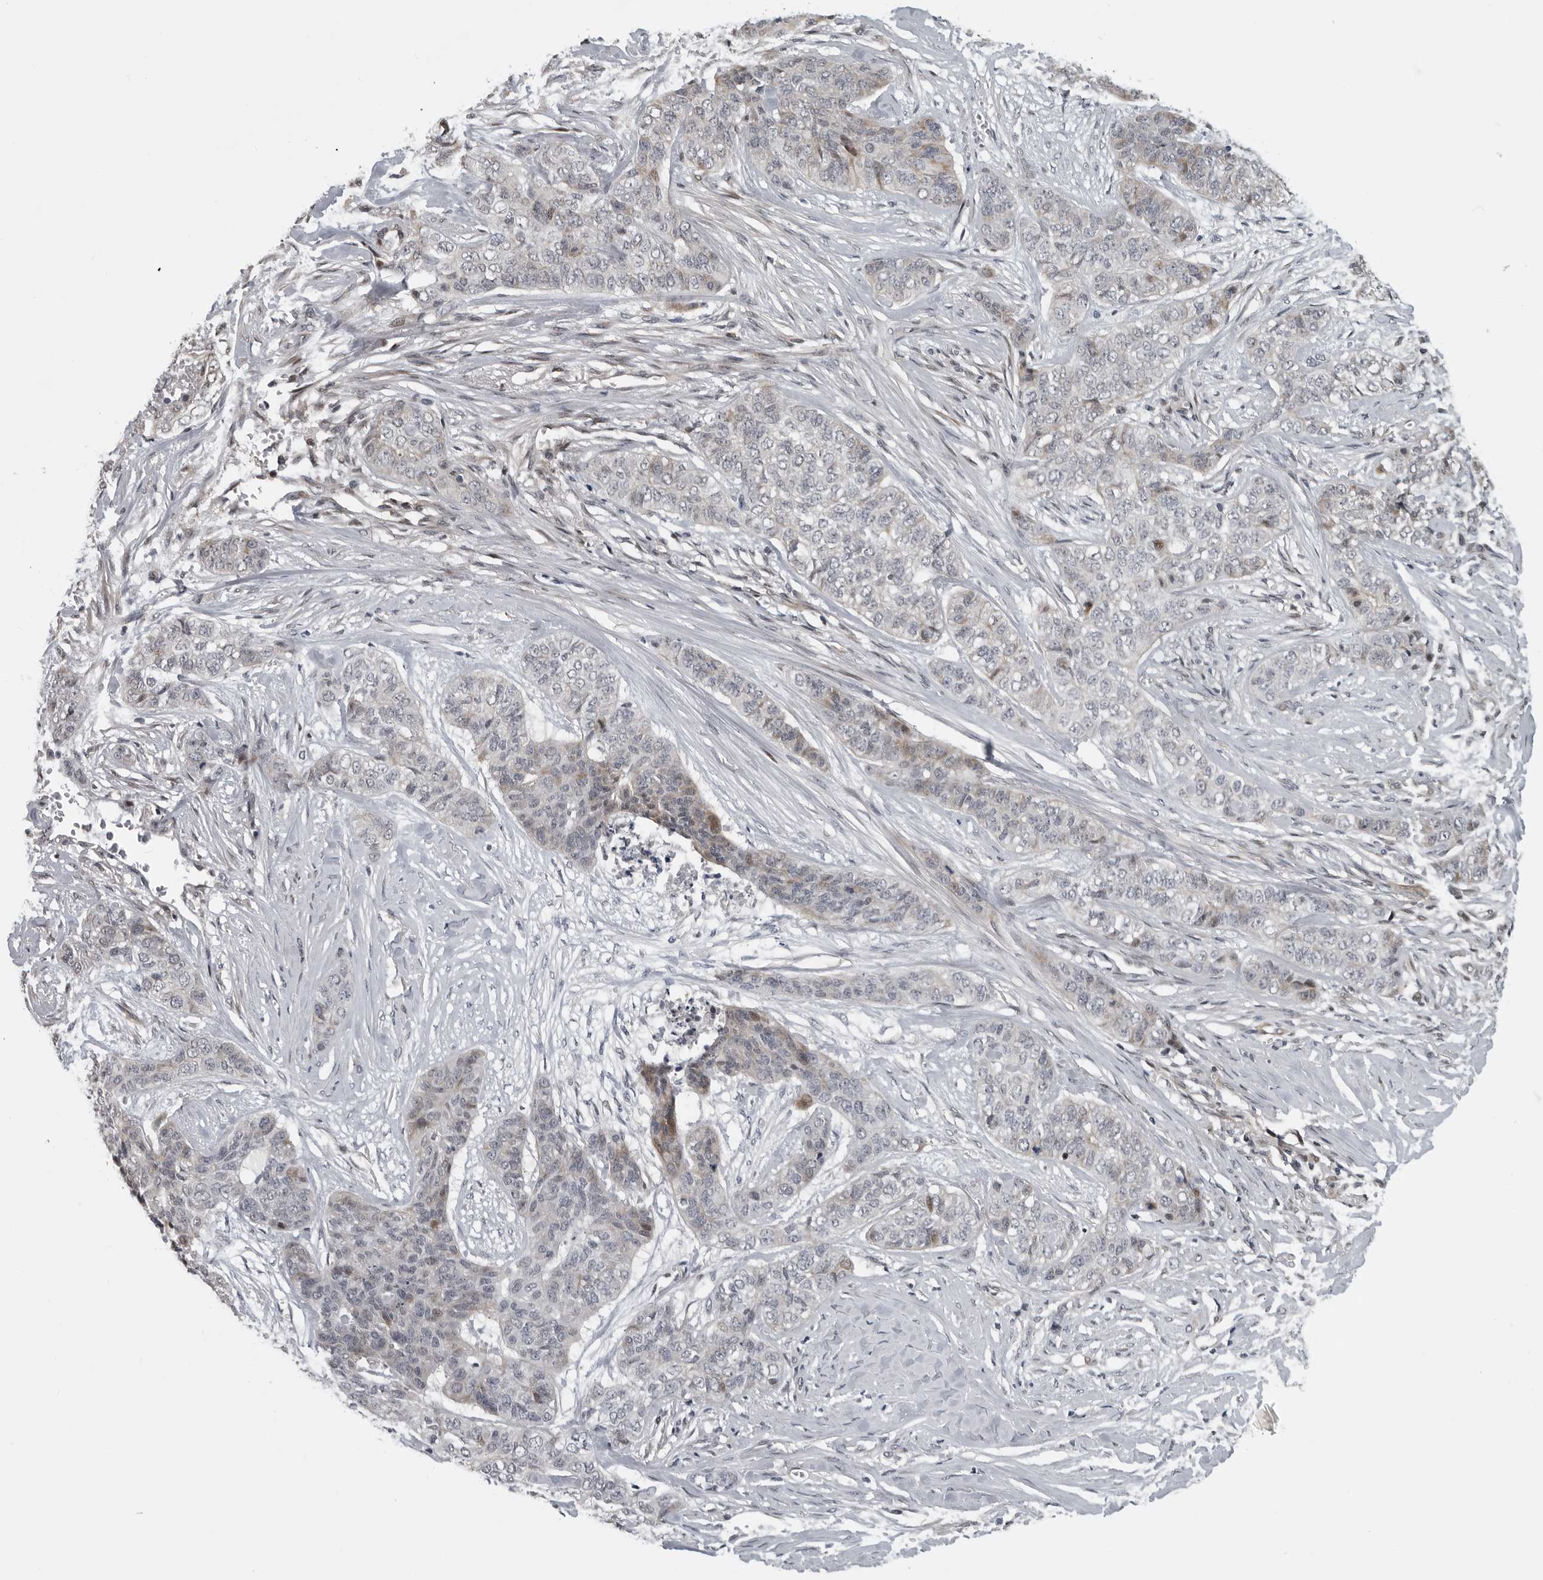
{"staining": {"intensity": "weak", "quantity": "<25%", "location": "cytoplasmic/membranous"}, "tissue": "skin cancer", "cell_type": "Tumor cells", "image_type": "cancer", "snomed": [{"axis": "morphology", "description": "Basal cell carcinoma"}, {"axis": "topography", "description": "Skin"}], "caption": "Protein analysis of skin cancer (basal cell carcinoma) demonstrates no significant positivity in tumor cells.", "gene": "PRRX2", "patient": {"sex": "female", "age": 64}}